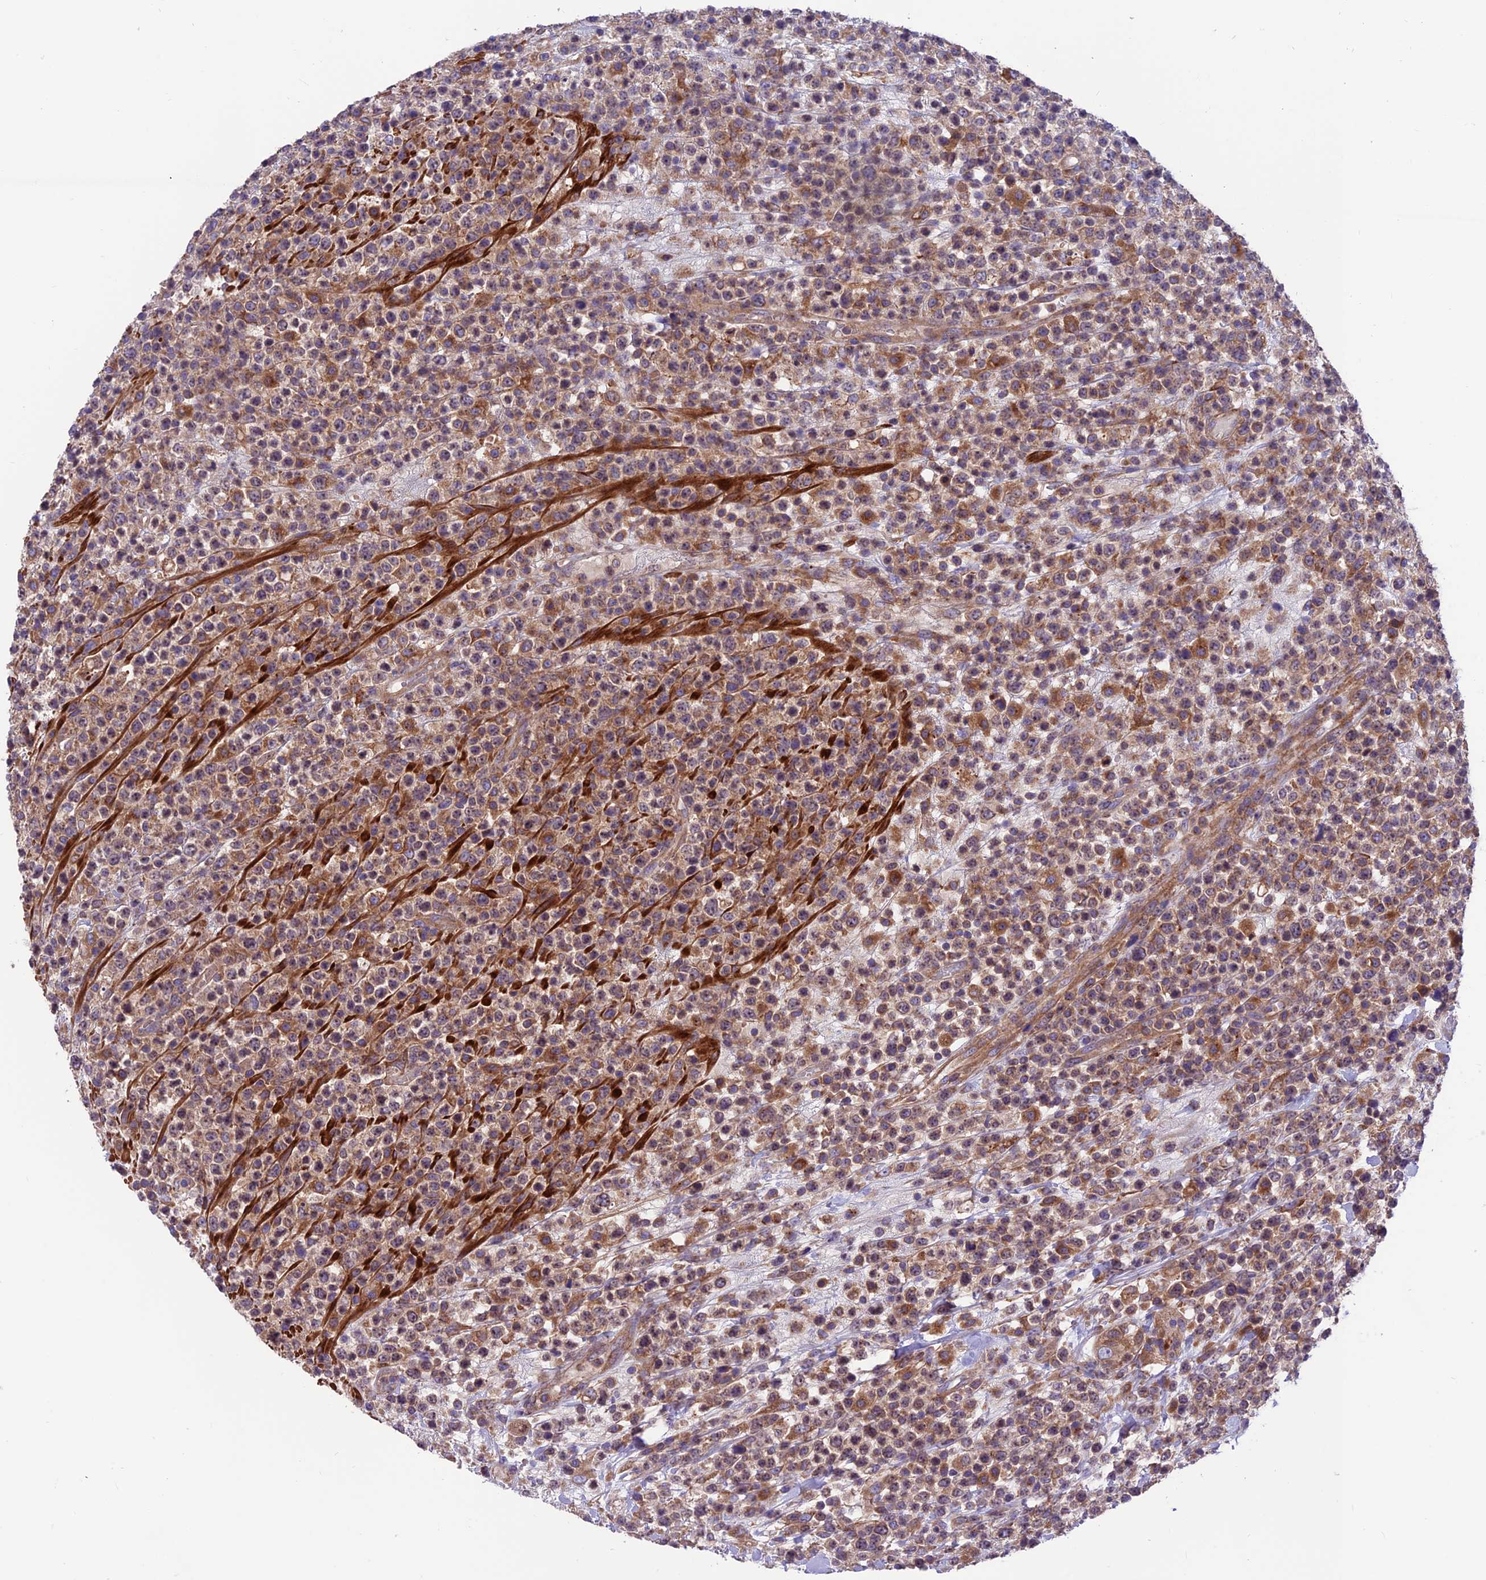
{"staining": {"intensity": "moderate", "quantity": ">75%", "location": "cytoplasmic/membranous"}, "tissue": "lymphoma", "cell_type": "Tumor cells", "image_type": "cancer", "snomed": [{"axis": "morphology", "description": "Malignant lymphoma, non-Hodgkin's type, High grade"}, {"axis": "topography", "description": "Colon"}], "caption": "DAB (3,3'-diaminobenzidine) immunohistochemical staining of lymphoma exhibits moderate cytoplasmic/membranous protein expression in approximately >75% of tumor cells. (DAB (3,3'-diaminobenzidine) IHC with brightfield microscopy, high magnification).", "gene": "VPS16", "patient": {"sex": "female", "age": 53}}